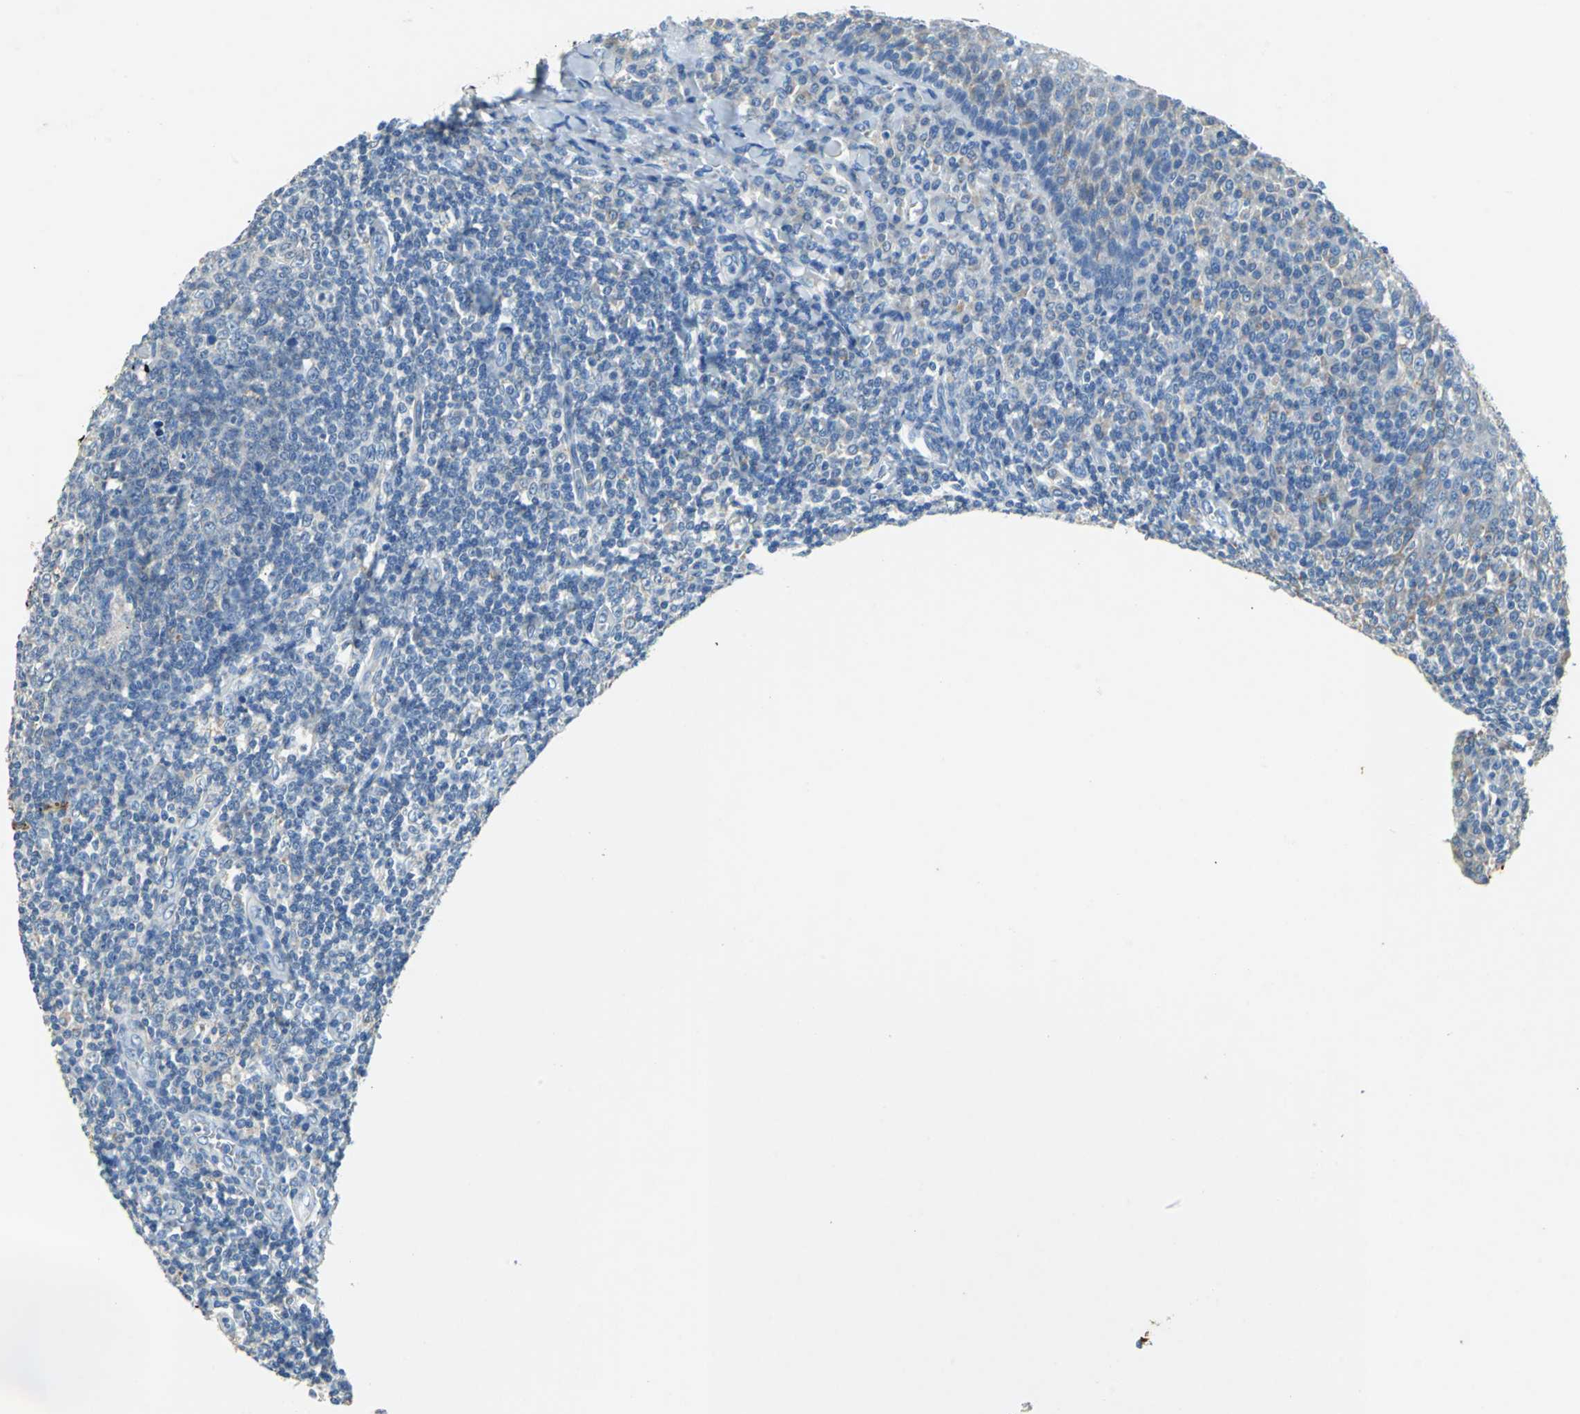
{"staining": {"intensity": "negative", "quantity": "none", "location": "none"}, "tissue": "tonsil", "cell_type": "Germinal center cells", "image_type": "normal", "snomed": [{"axis": "morphology", "description": "Normal tissue, NOS"}, {"axis": "topography", "description": "Tonsil"}], "caption": "Immunohistochemical staining of benign human tonsil reveals no significant positivity in germinal center cells. The staining was performed using DAB to visualize the protein expression in brown, while the nuclei were stained in blue with hematoxylin (Magnification: 20x).", "gene": "TEX264", "patient": {"sex": "male", "age": 31}}